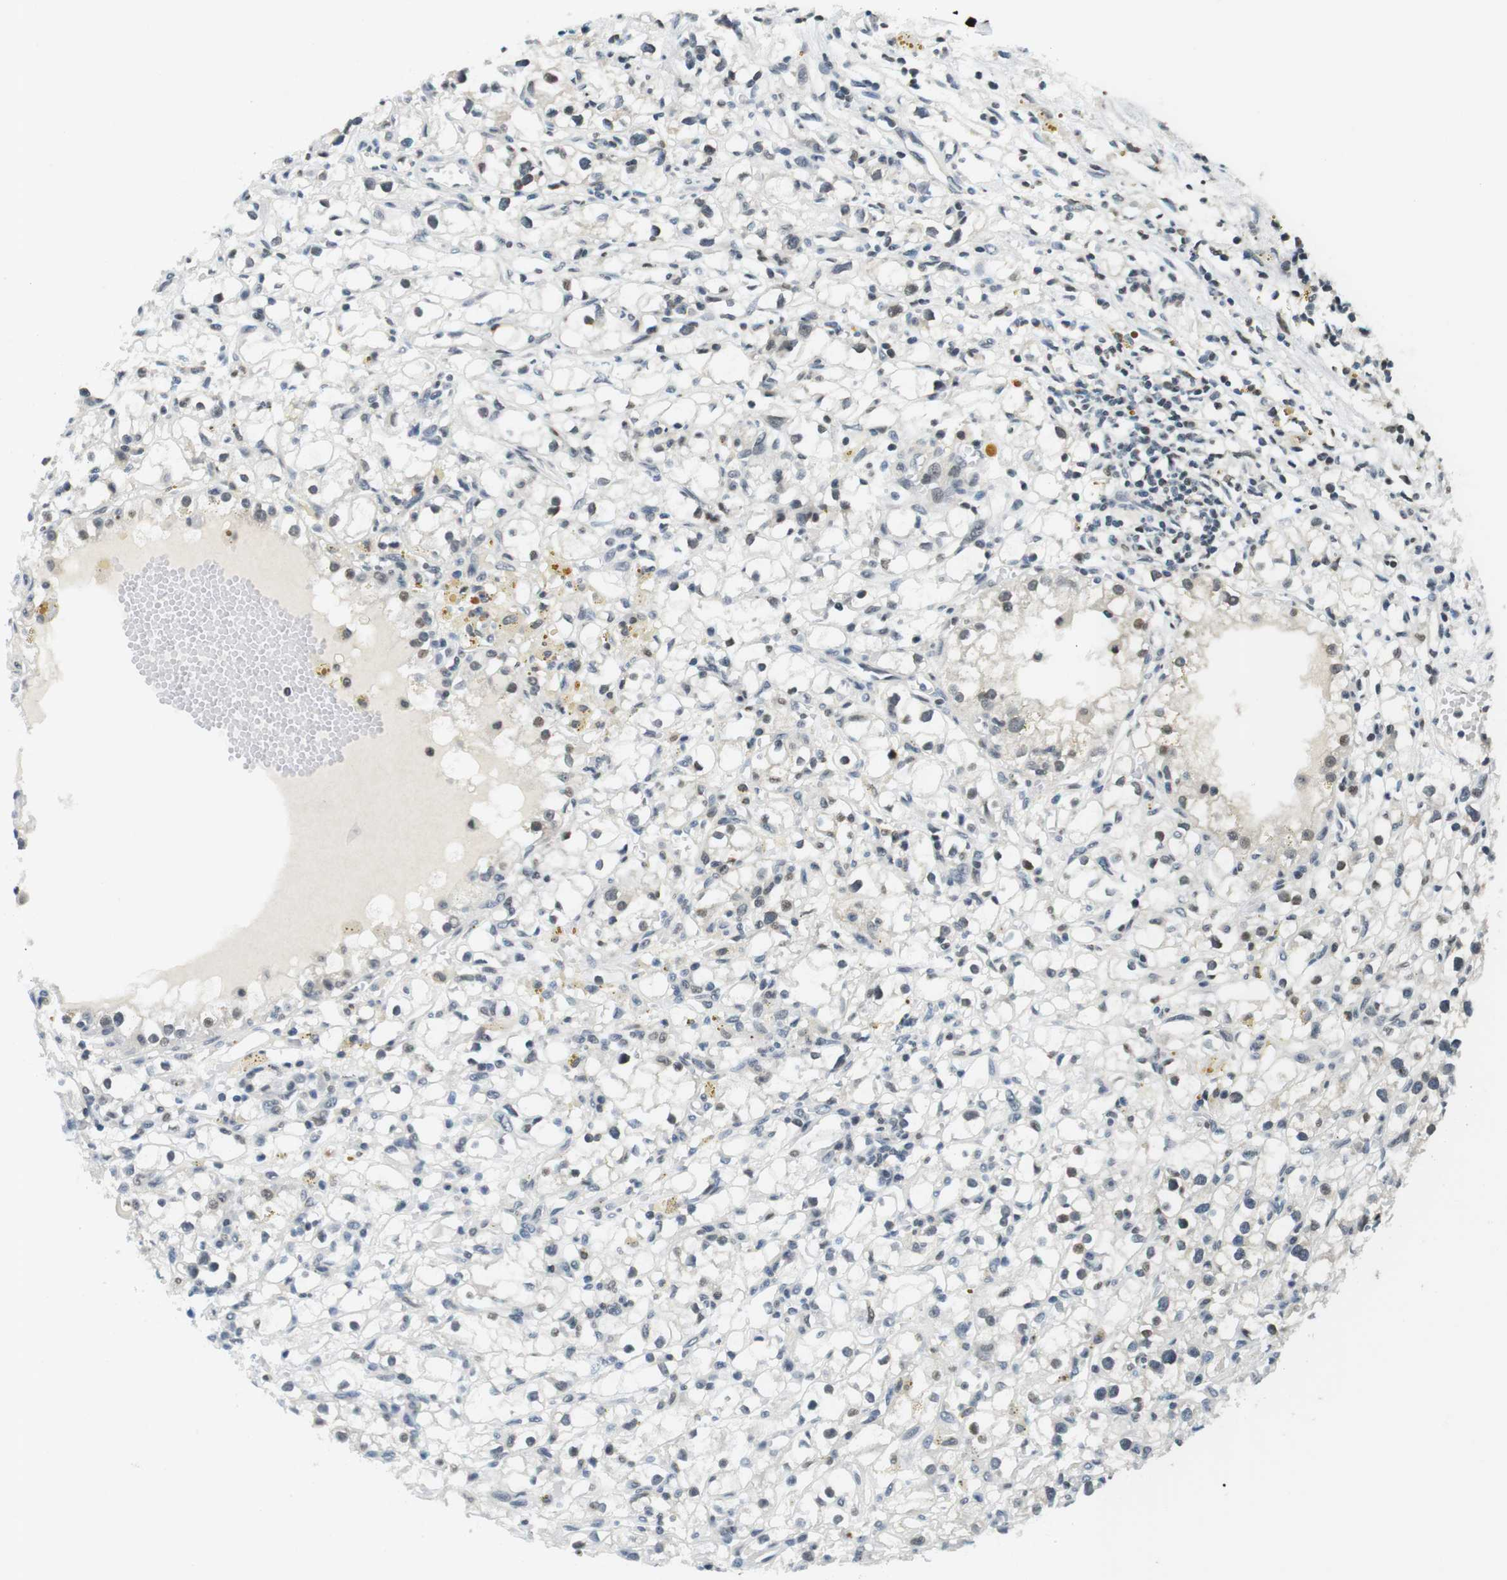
{"staining": {"intensity": "negative", "quantity": "none", "location": "none"}, "tissue": "renal cancer", "cell_type": "Tumor cells", "image_type": "cancer", "snomed": [{"axis": "morphology", "description": "Adenocarcinoma, NOS"}, {"axis": "topography", "description": "Kidney"}], "caption": "Tumor cells are negative for brown protein staining in renal adenocarcinoma.", "gene": "NEK4", "patient": {"sex": "male", "age": 56}}